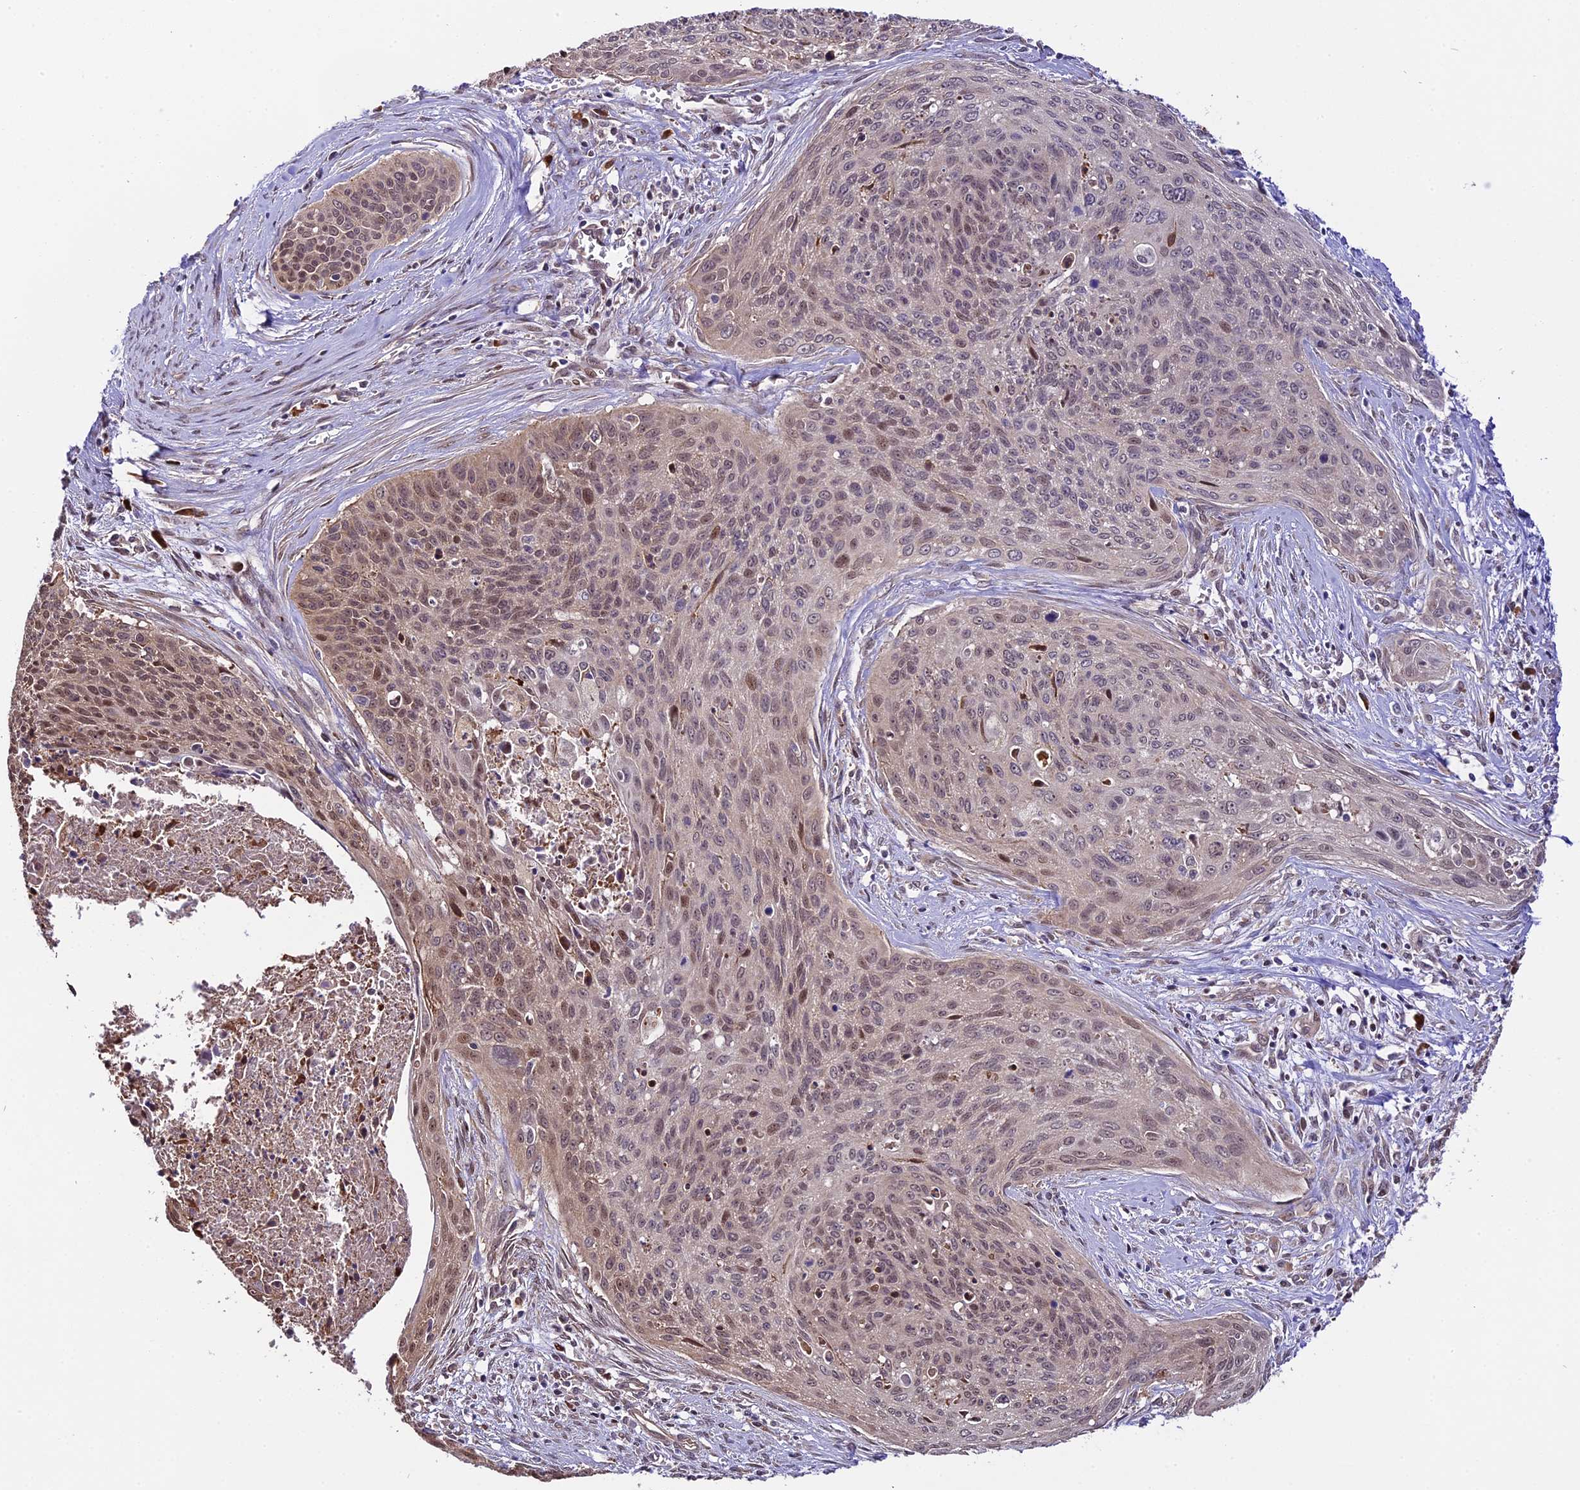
{"staining": {"intensity": "moderate", "quantity": "25%-75%", "location": "nuclear"}, "tissue": "cervical cancer", "cell_type": "Tumor cells", "image_type": "cancer", "snomed": [{"axis": "morphology", "description": "Squamous cell carcinoma, NOS"}, {"axis": "topography", "description": "Cervix"}], "caption": "Tumor cells demonstrate moderate nuclear positivity in approximately 25%-75% of cells in cervical squamous cell carcinoma. (brown staining indicates protein expression, while blue staining denotes nuclei).", "gene": "HERPUD1", "patient": {"sex": "female", "age": 55}}